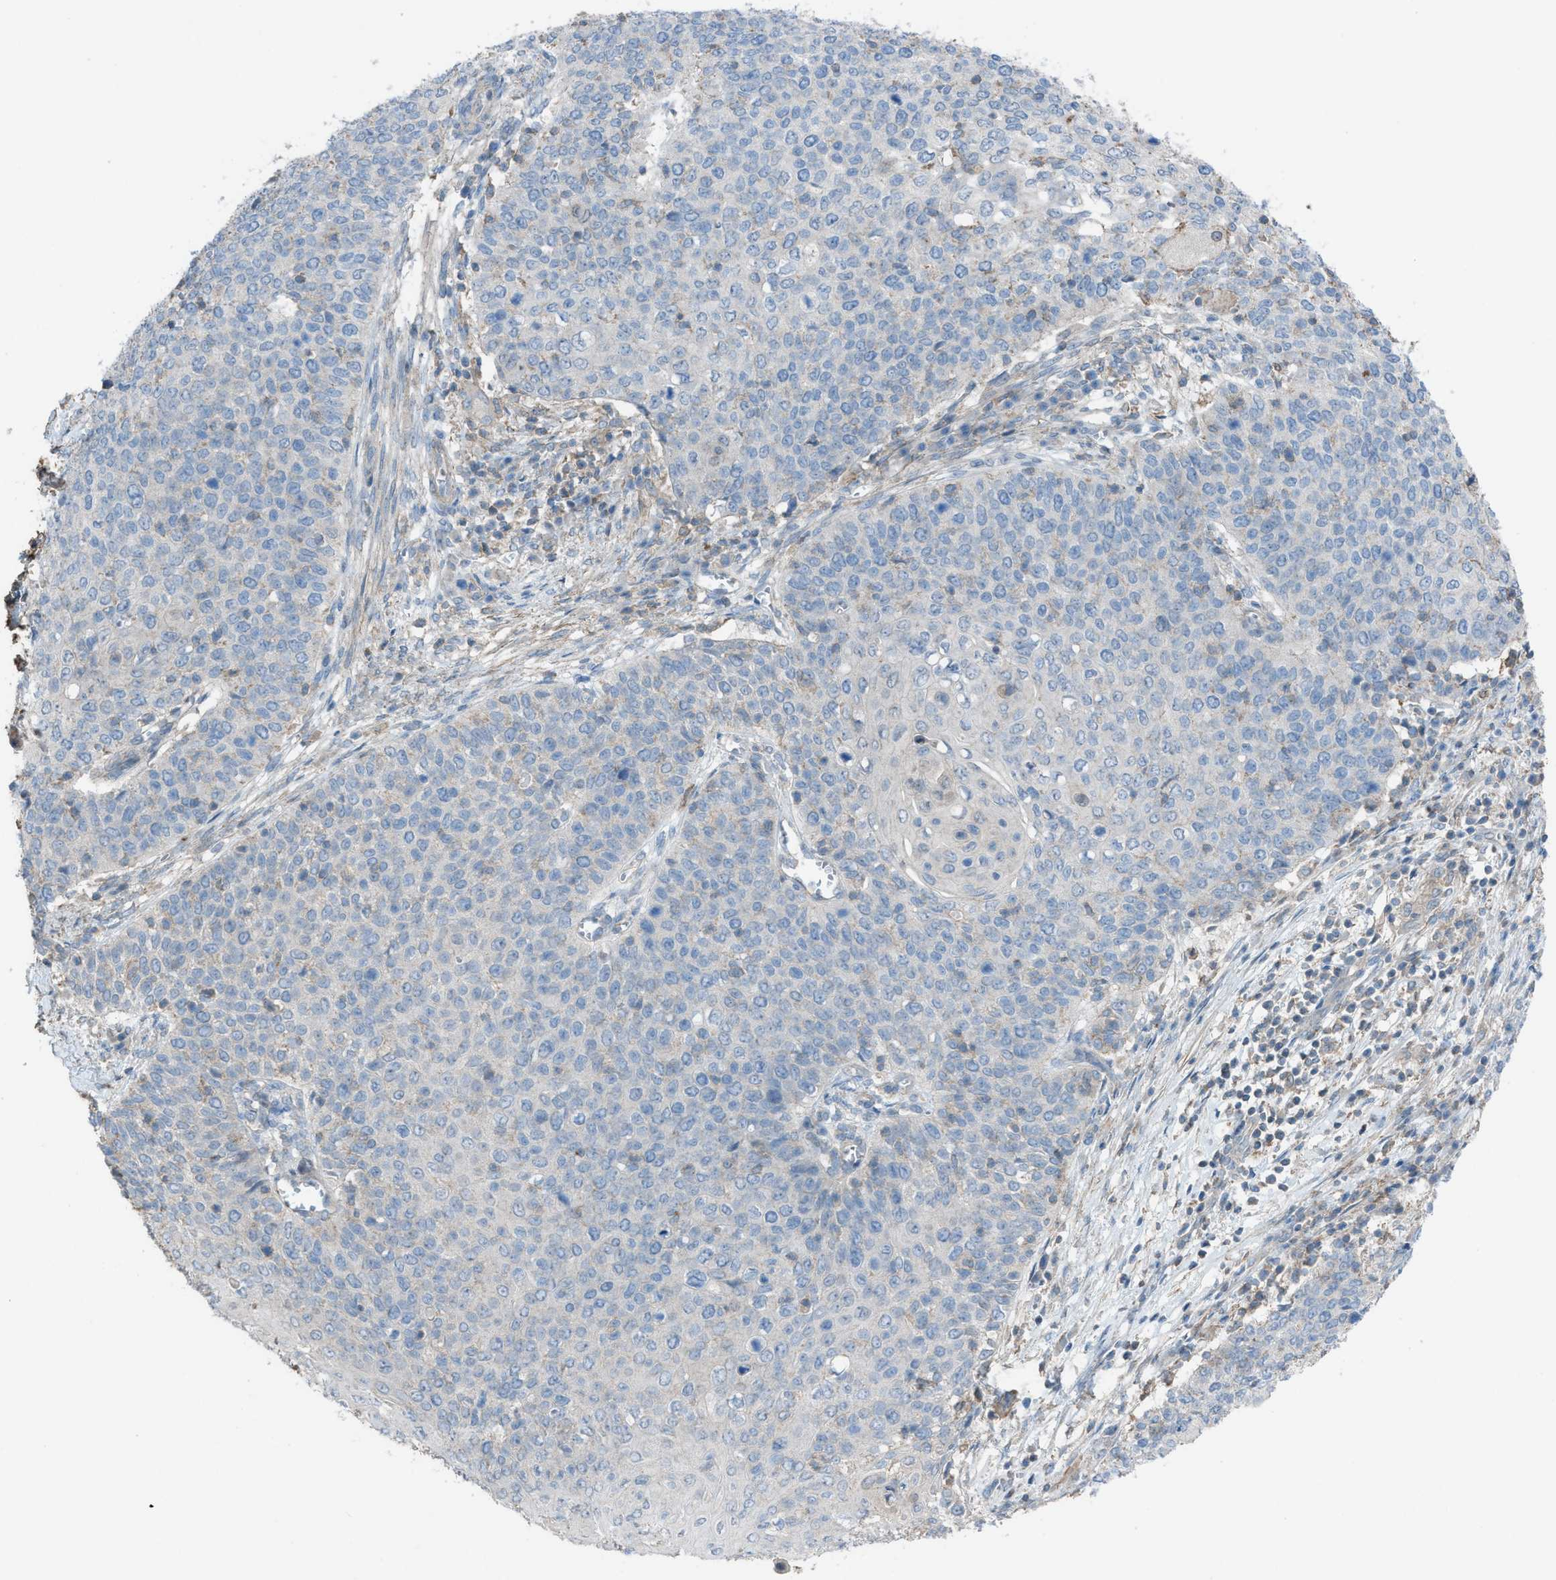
{"staining": {"intensity": "negative", "quantity": "none", "location": "none"}, "tissue": "cervical cancer", "cell_type": "Tumor cells", "image_type": "cancer", "snomed": [{"axis": "morphology", "description": "Squamous cell carcinoma, NOS"}, {"axis": "topography", "description": "Cervix"}], "caption": "High power microscopy image of an immunohistochemistry histopathology image of squamous cell carcinoma (cervical), revealing no significant staining in tumor cells.", "gene": "NCK2", "patient": {"sex": "female", "age": 39}}